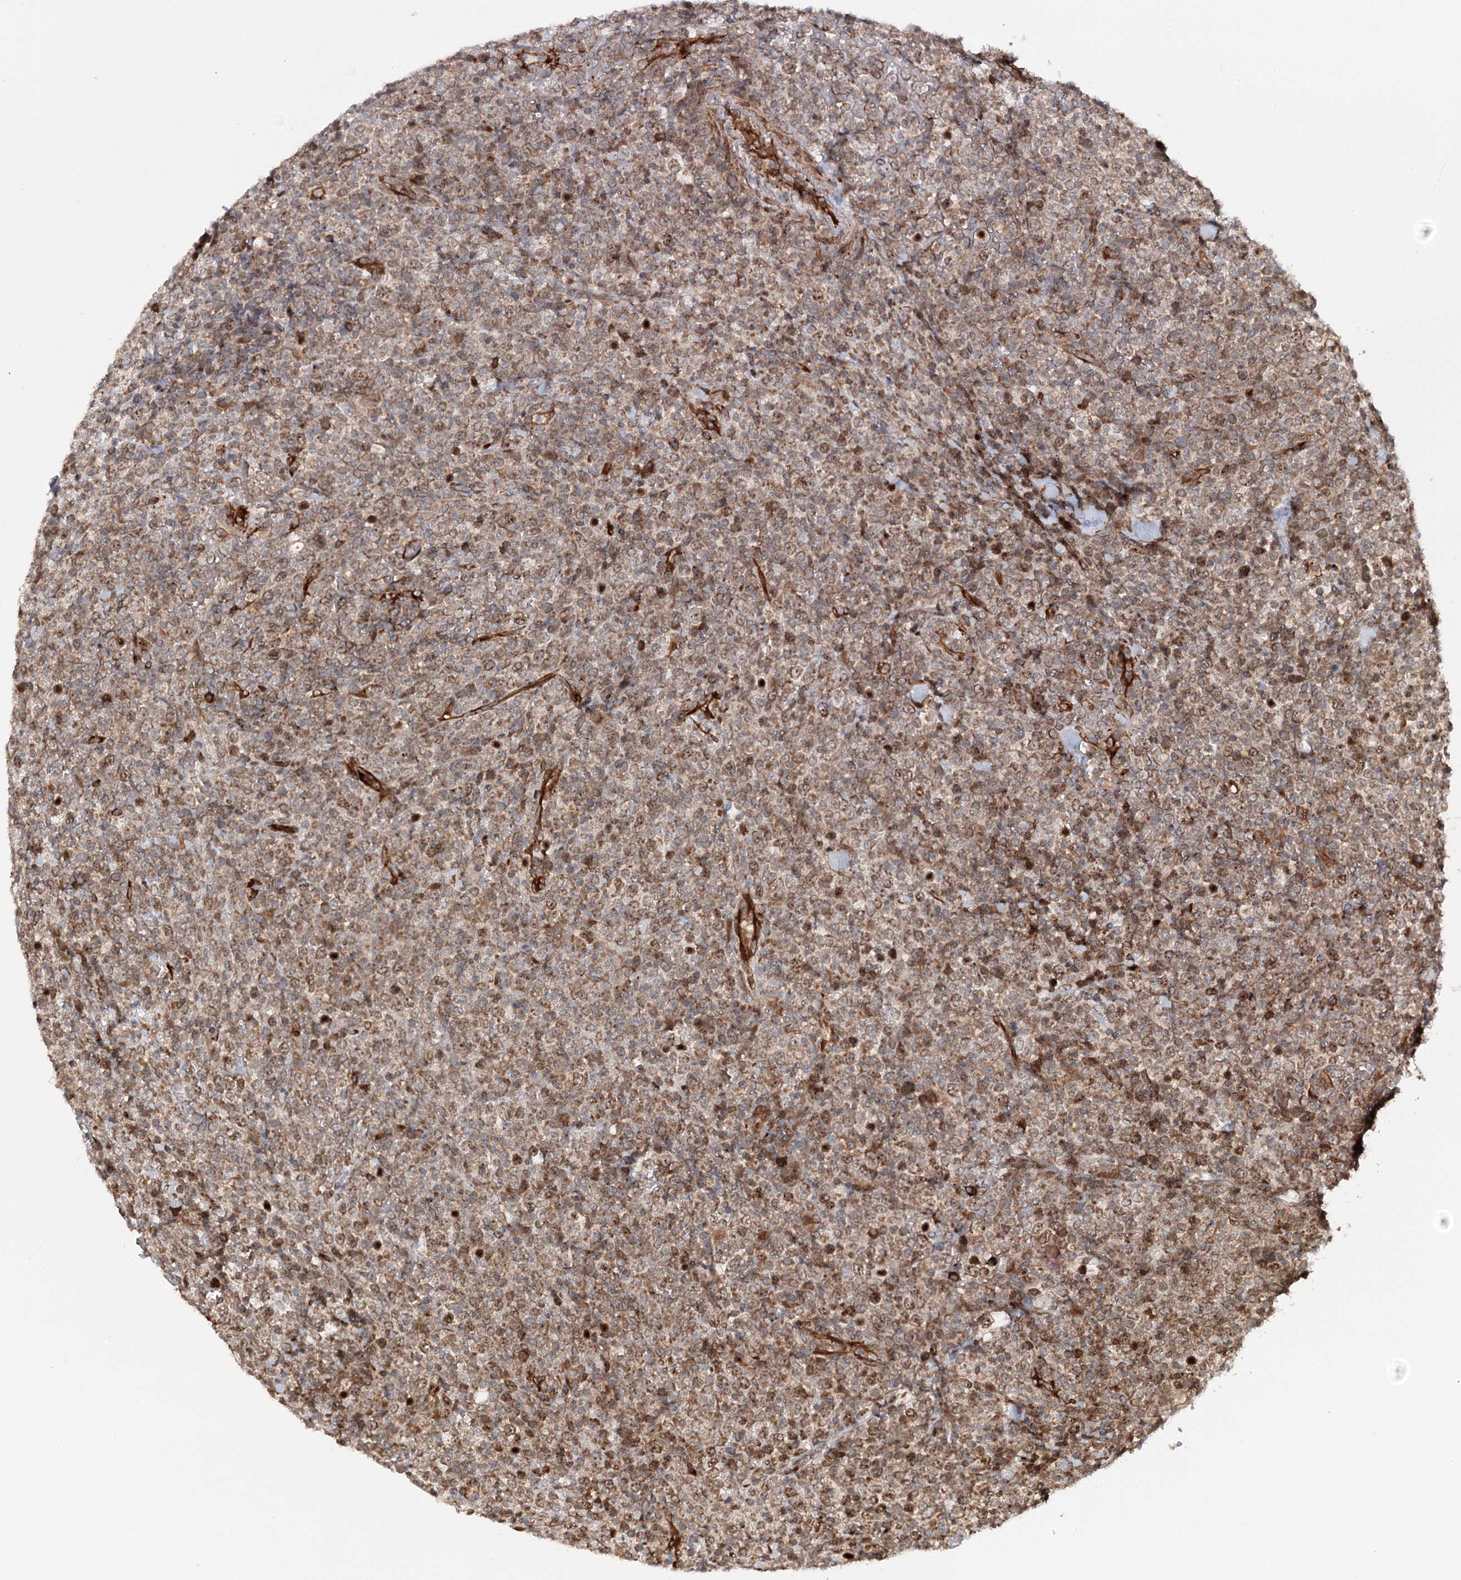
{"staining": {"intensity": "moderate", "quantity": ">75%", "location": "cytoplasmic/membranous"}, "tissue": "lymphoma", "cell_type": "Tumor cells", "image_type": "cancer", "snomed": [{"axis": "morphology", "description": "Malignant lymphoma, non-Hodgkin's type, High grade"}, {"axis": "topography", "description": "Colon"}], "caption": "An image of human lymphoma stained for a protein reveals moderate cytoplasmic/membranous brown staining in tumor cells. The protein is stained brown, and the nuclei are stained in blue (DAB IHC with brightfield microscopy, high magnification).", "gene": "MKNK1", "patient": {"sex": "female", "age": 53}}